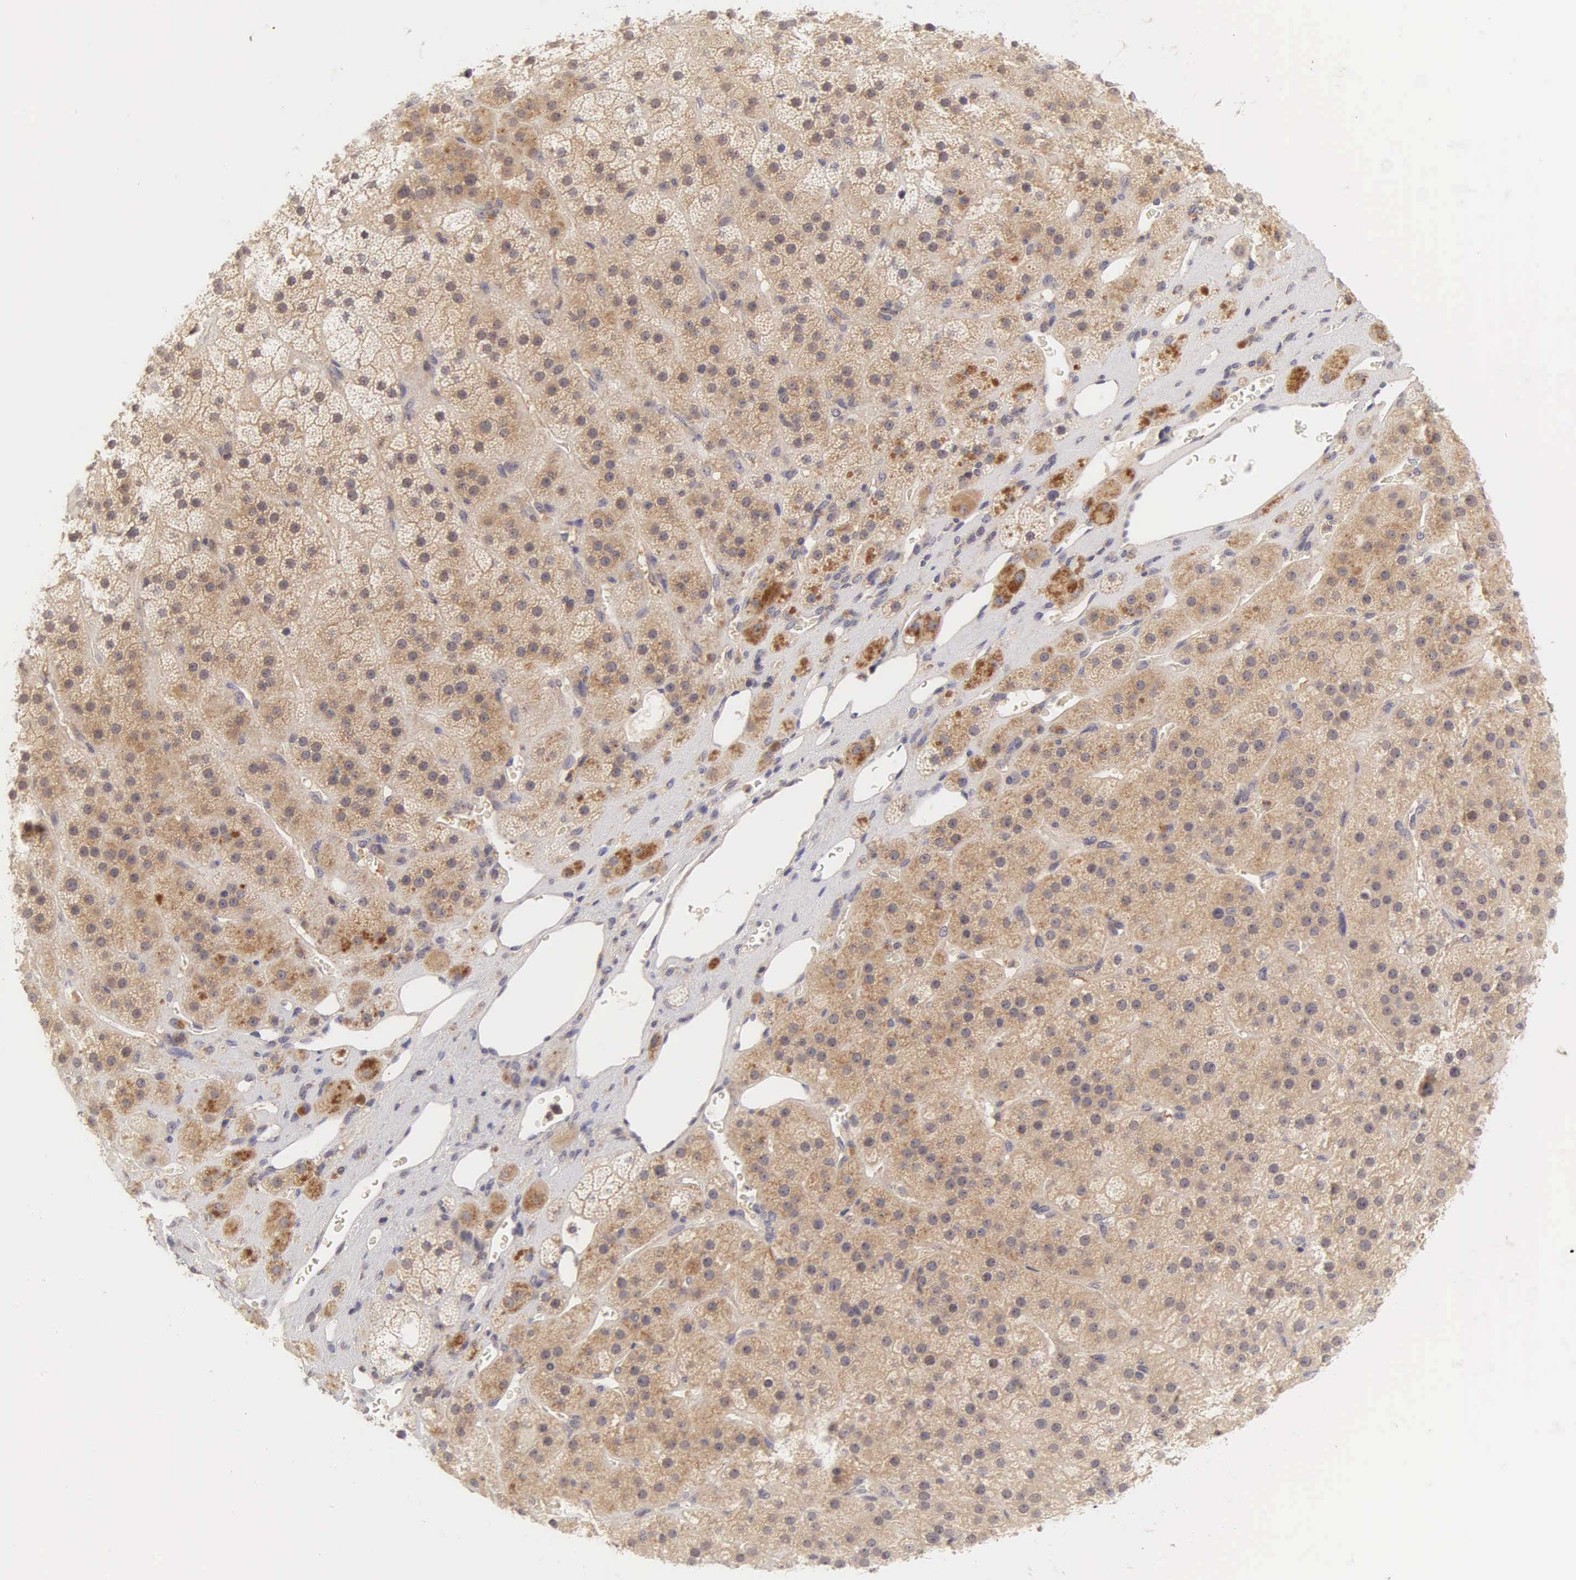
{"staining": {"intensity": "weak", "quantity": ">75%", "location": "cytoplasmic/membranous"}, "tissue": "adrenal gland", "cell_type": "Glandular cells", "image_type": "normal", "snomed": [{"axis": "morphology", "description": "Normal tissue, NOS"}, {"axis": "topography", "description": "Adrenal gland"}], "caption": "This image displays immunohistochemistry staining of normal human adrenal gland, with low weak cytoplasmic/membranous staining in approximately >75% of glandular cells.", "gene": "CD1A", "patient": {"sex": "male", "age": 57}}